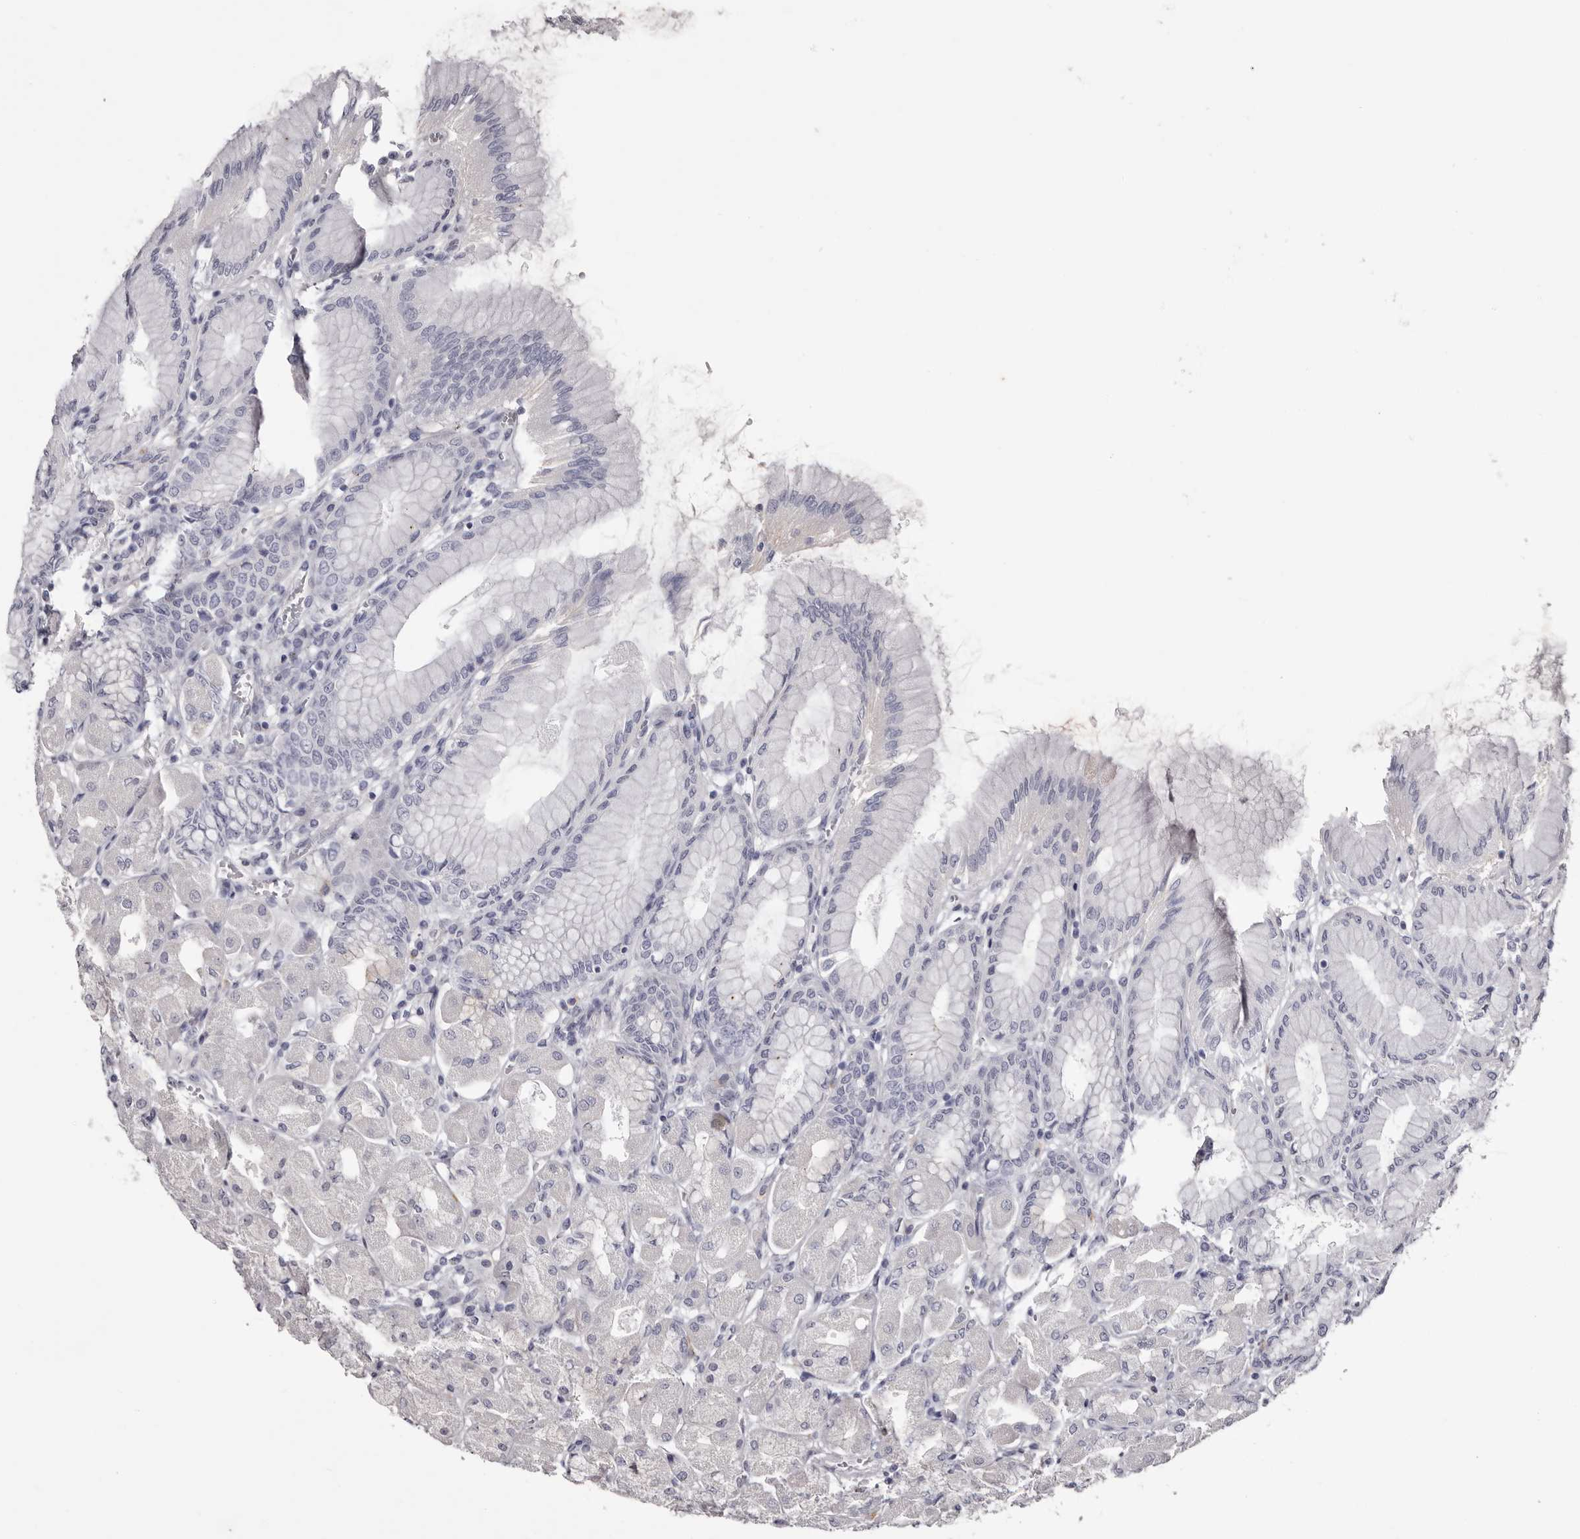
{"staining": {"intensity": "negative", "quantity": "none", "location": "none"}, "tissue": "stomach", "cell_type": "Glandular cells", "image_type": "normal", "snomed": [{"axis": "morphology", "description": "Normal tissue, NOS"}, {"axis": "topography", "description": "Stomach, upper"}], "caption": "Glandular cells show no significant expression in benign stomach. (DAB immunohistochemistry (IHC), high magnification).", "gene": "CA6", "patient": {"sex": "female", "age": 56}}